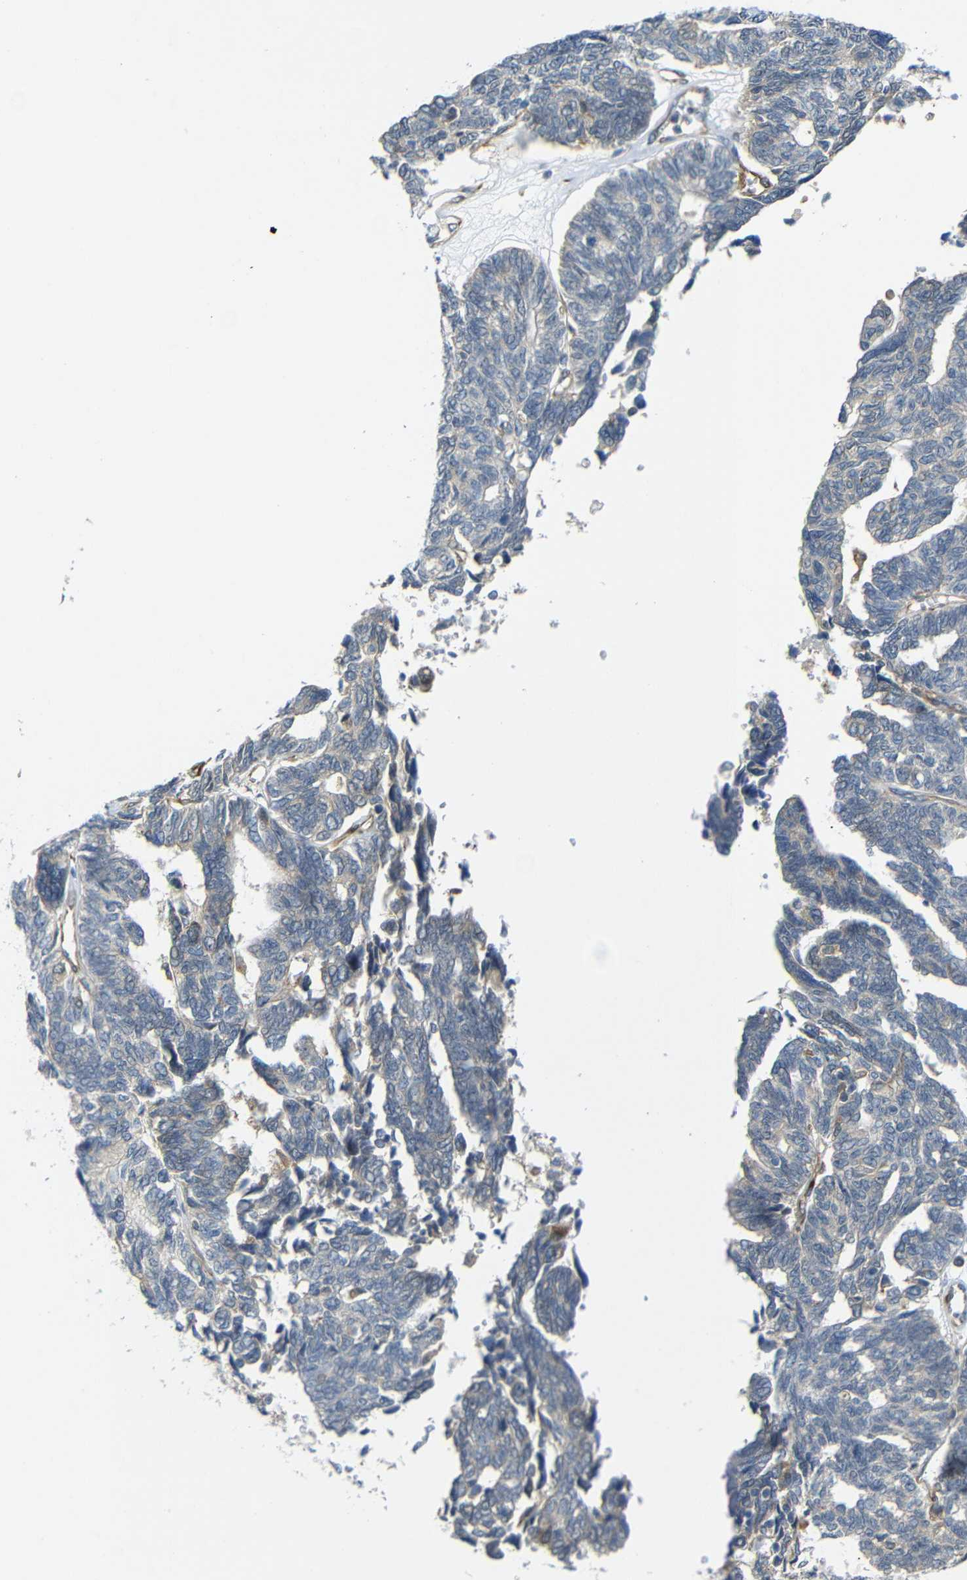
{"staining": {"intensity": "negative", "quantity": "none", "location": "none"}, "tissue": "ovarian cancer", "cell_type": "Tumor cells", "image_type": "cancer", "snomed": [{"axis": "morphology", "description": "Cystadenocarcinoma, serous, NOS"}, {"axis": "topography", "description": "Ovary"}], "caption": "Tumor cells are negative for brown protein staining in ovarian serous cystadenocarcinoma.", "gene": "P3H2", "patient": {"sex": "female", "age": 79}}